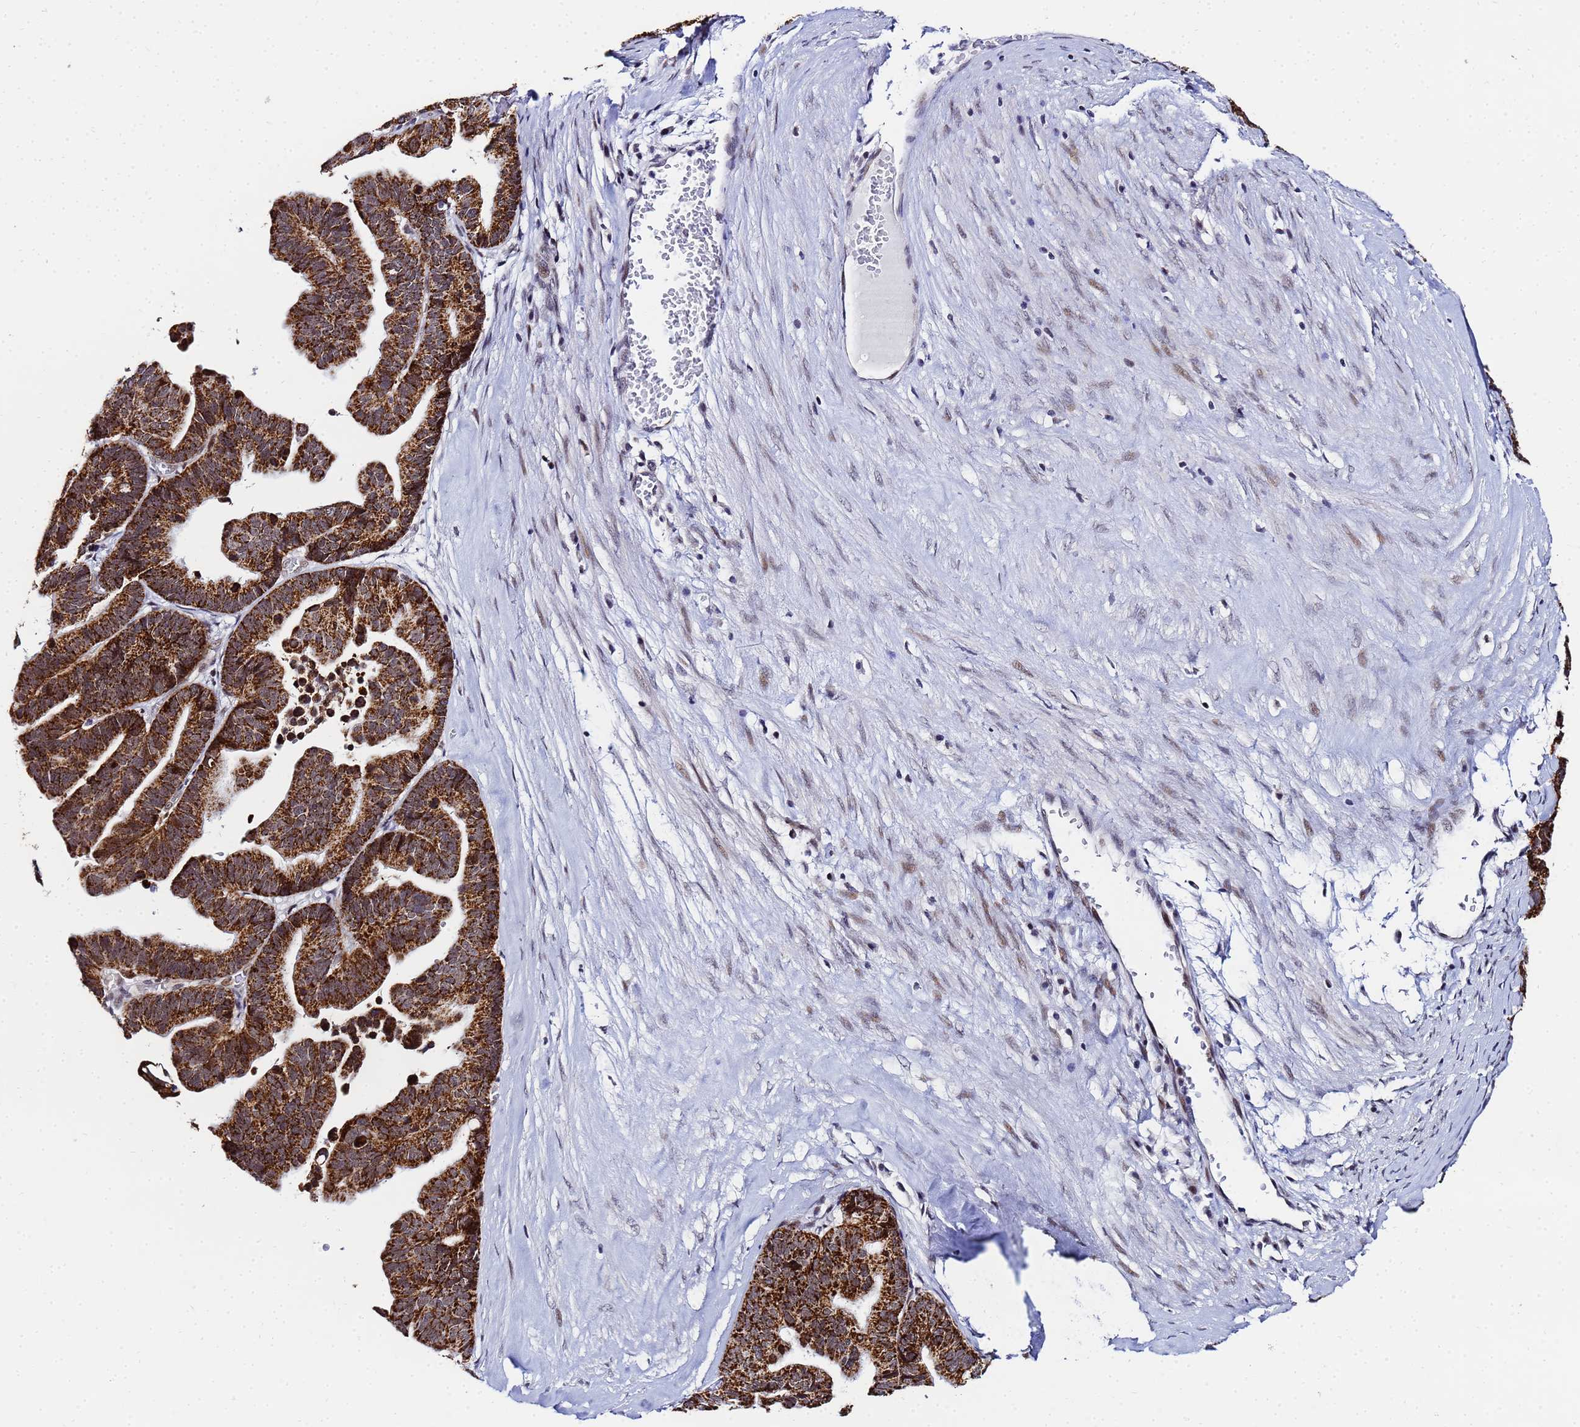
{"staining": {"intensity": "strong", "quantity": ">75%", "location": "cytoplasmic/membranous"}, "tissue": "ovarian cancer", "cell_type": "Tumor cells", "image_type": "cancer", "snomed": [{"axis": "morphology", "description": "Cystadenocarcinoma, serous, NOS"}, {"axis": "topography", "description": "Ovary"}], "caption": "Ovarian cancer (serous cystadenocarcinoma) stained with DAB immunohistochemistry displays high levels of strong cytoplasmic/membranous expression in about >75% of tumor cells. Nuclei are stained in blue.", "gene": "CKMT1A", "patient": {"sex": "female", "age": 56}}